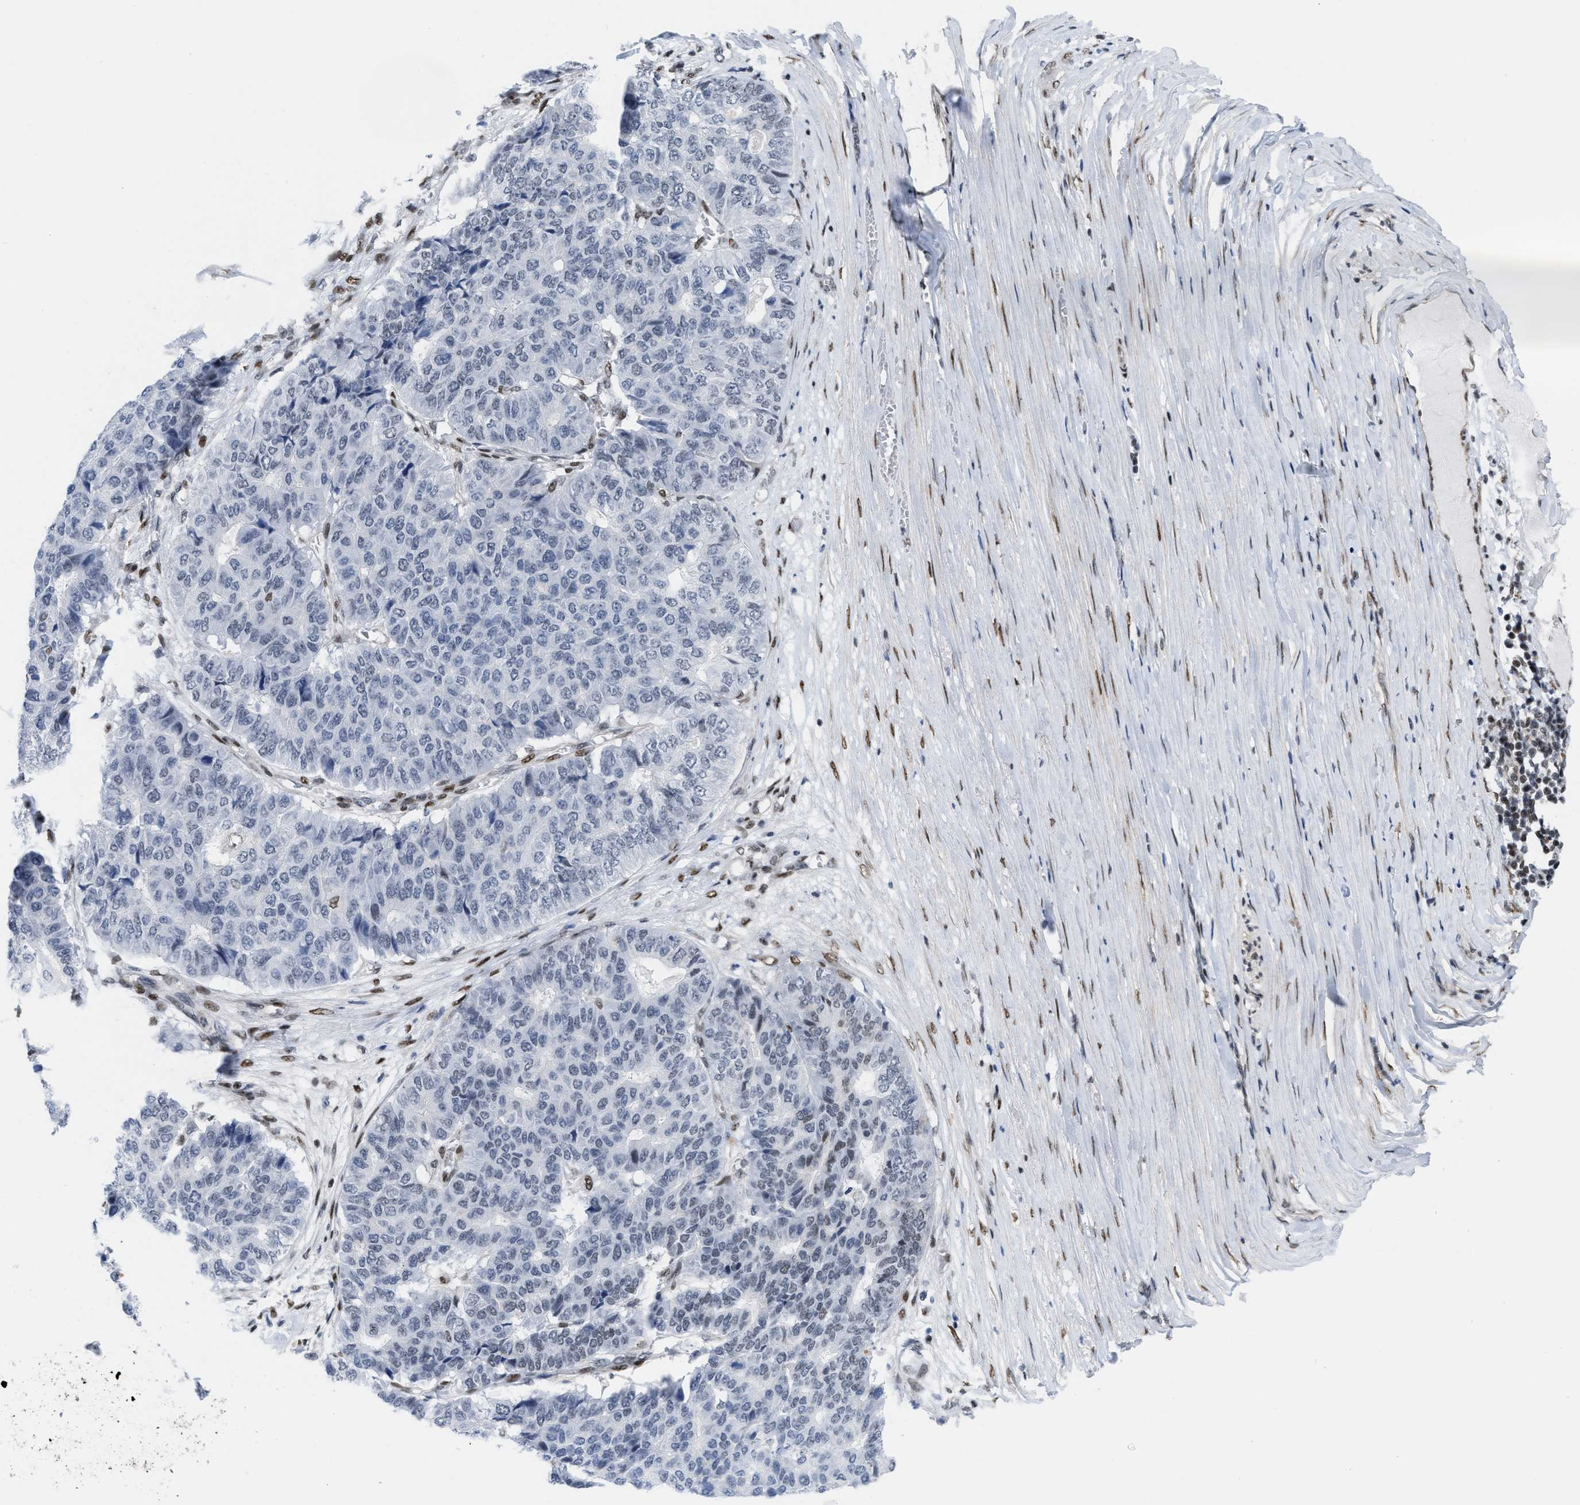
{"staining": {"intensity": "negative", "quantity": "none", "location": "none"}, "tissue": "pancreatic cancer", "cell_type": "Tumor cells", "image_type": "cancer", "snomed": [{"axis": "morphology", "description": "Adenocarcinoma, NOS"}, {"axis": "topography", "description": "Pancreas"}], "caption": "Human adenocarcinoma (pancreatic) stained for a protein using IHC reveals no staining in tumor cells.", "gene": "MIER1", "patient": {"sex": "male", "age": 50}}